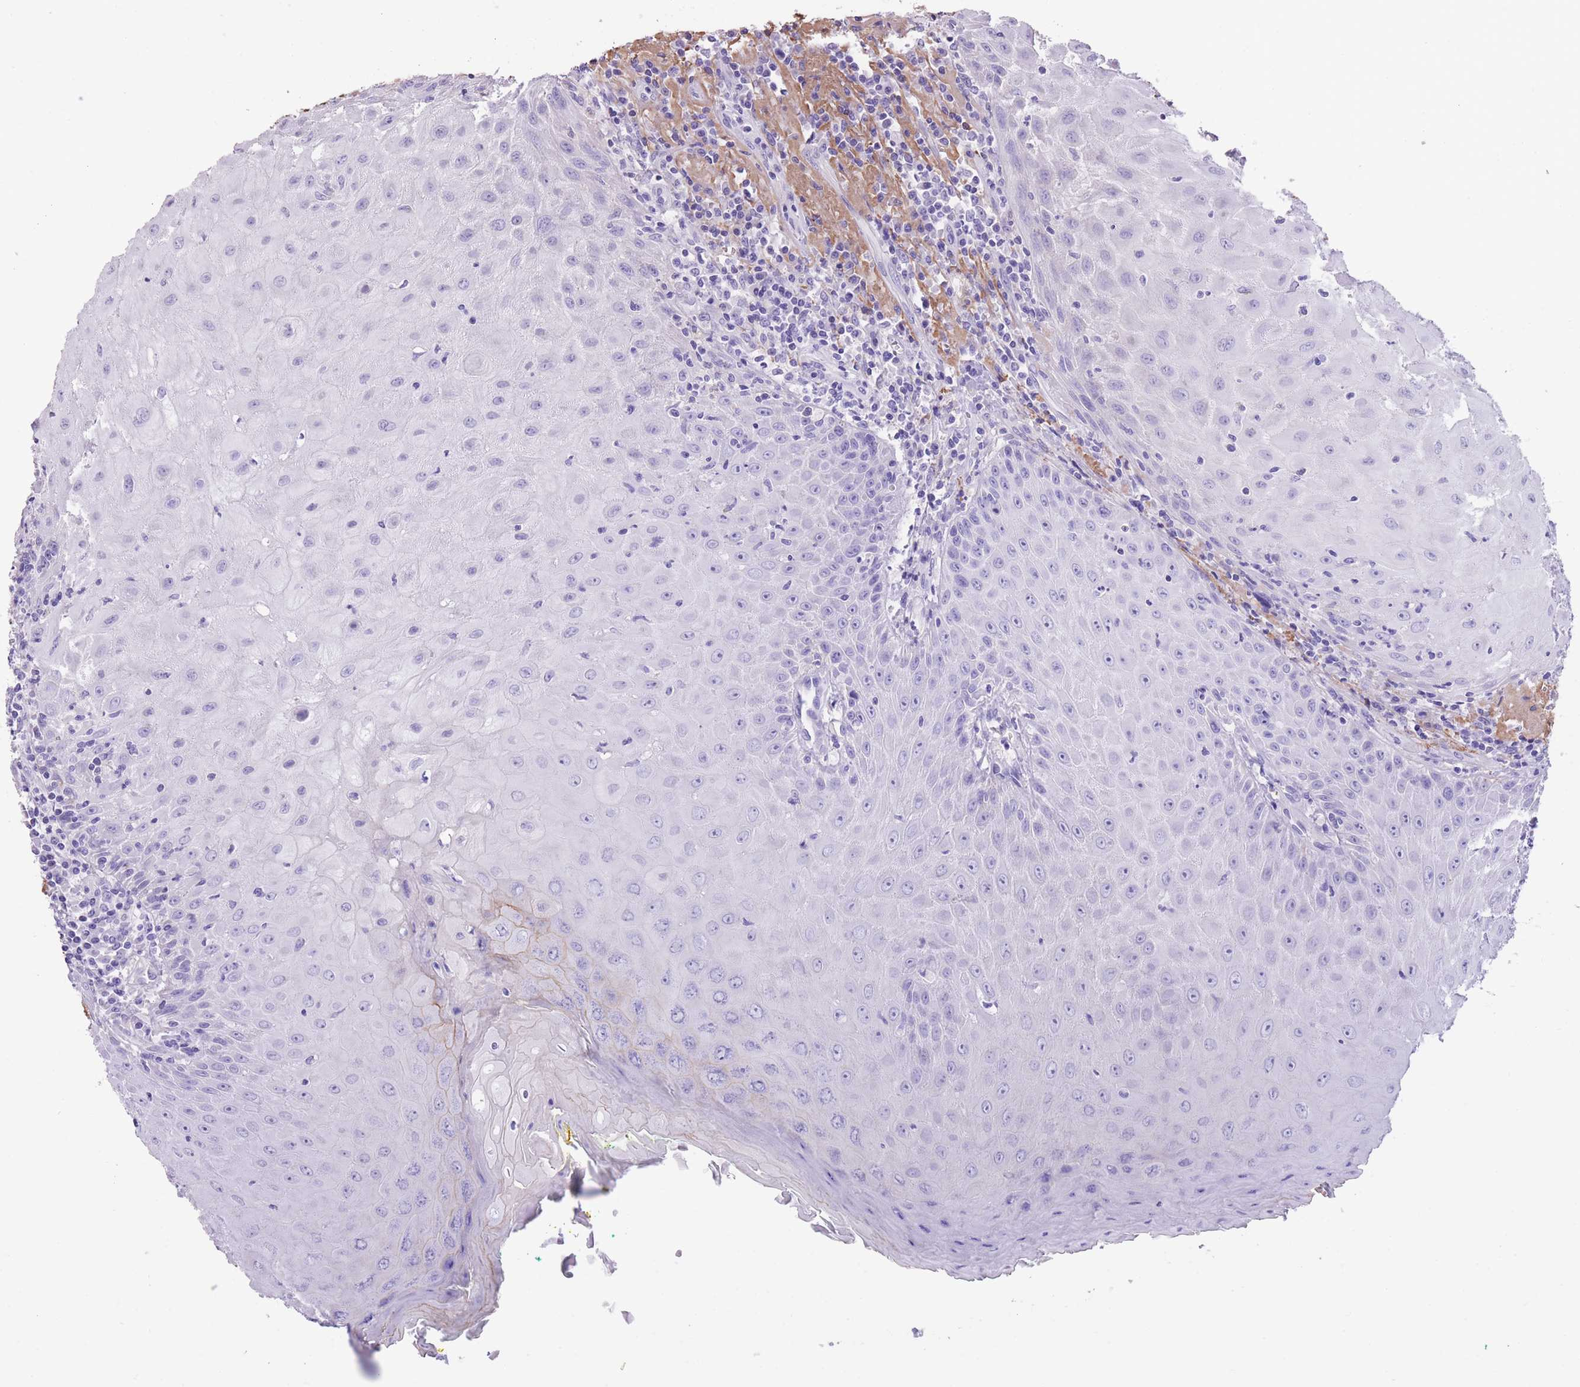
{"staining": {"intensity": "negative", "quantity": "none", "location": "none"}, "tissue": "head and neck cancer", "cell_type": "Tumor cells", "image_type": "cancer", "snomed": [{"axis": "morphology", "description": "Normal tissue, NOS"}, {"axis": "morphology", "description": "Squamous cell carcinoma, NOS"}, {"axis": "topography", "description": "Oral tissue"}, {"axis": "topography", "description": "Head-Neck"}], "caption": "This histopathology image is of head and neck cancer stained with IHC to label a protein in brown with the nuclei are counter-stained blue. There is no staining in tumor cells. The staining was performed using DAB (3,3'-diaminobenzidine) to visualize the protein expression in brown, while the nuclei were stained in blue with hematoxylin (Magnification: 20x).", "gene": "RAI2", "patient": {"sex": "female", "age": 70}}